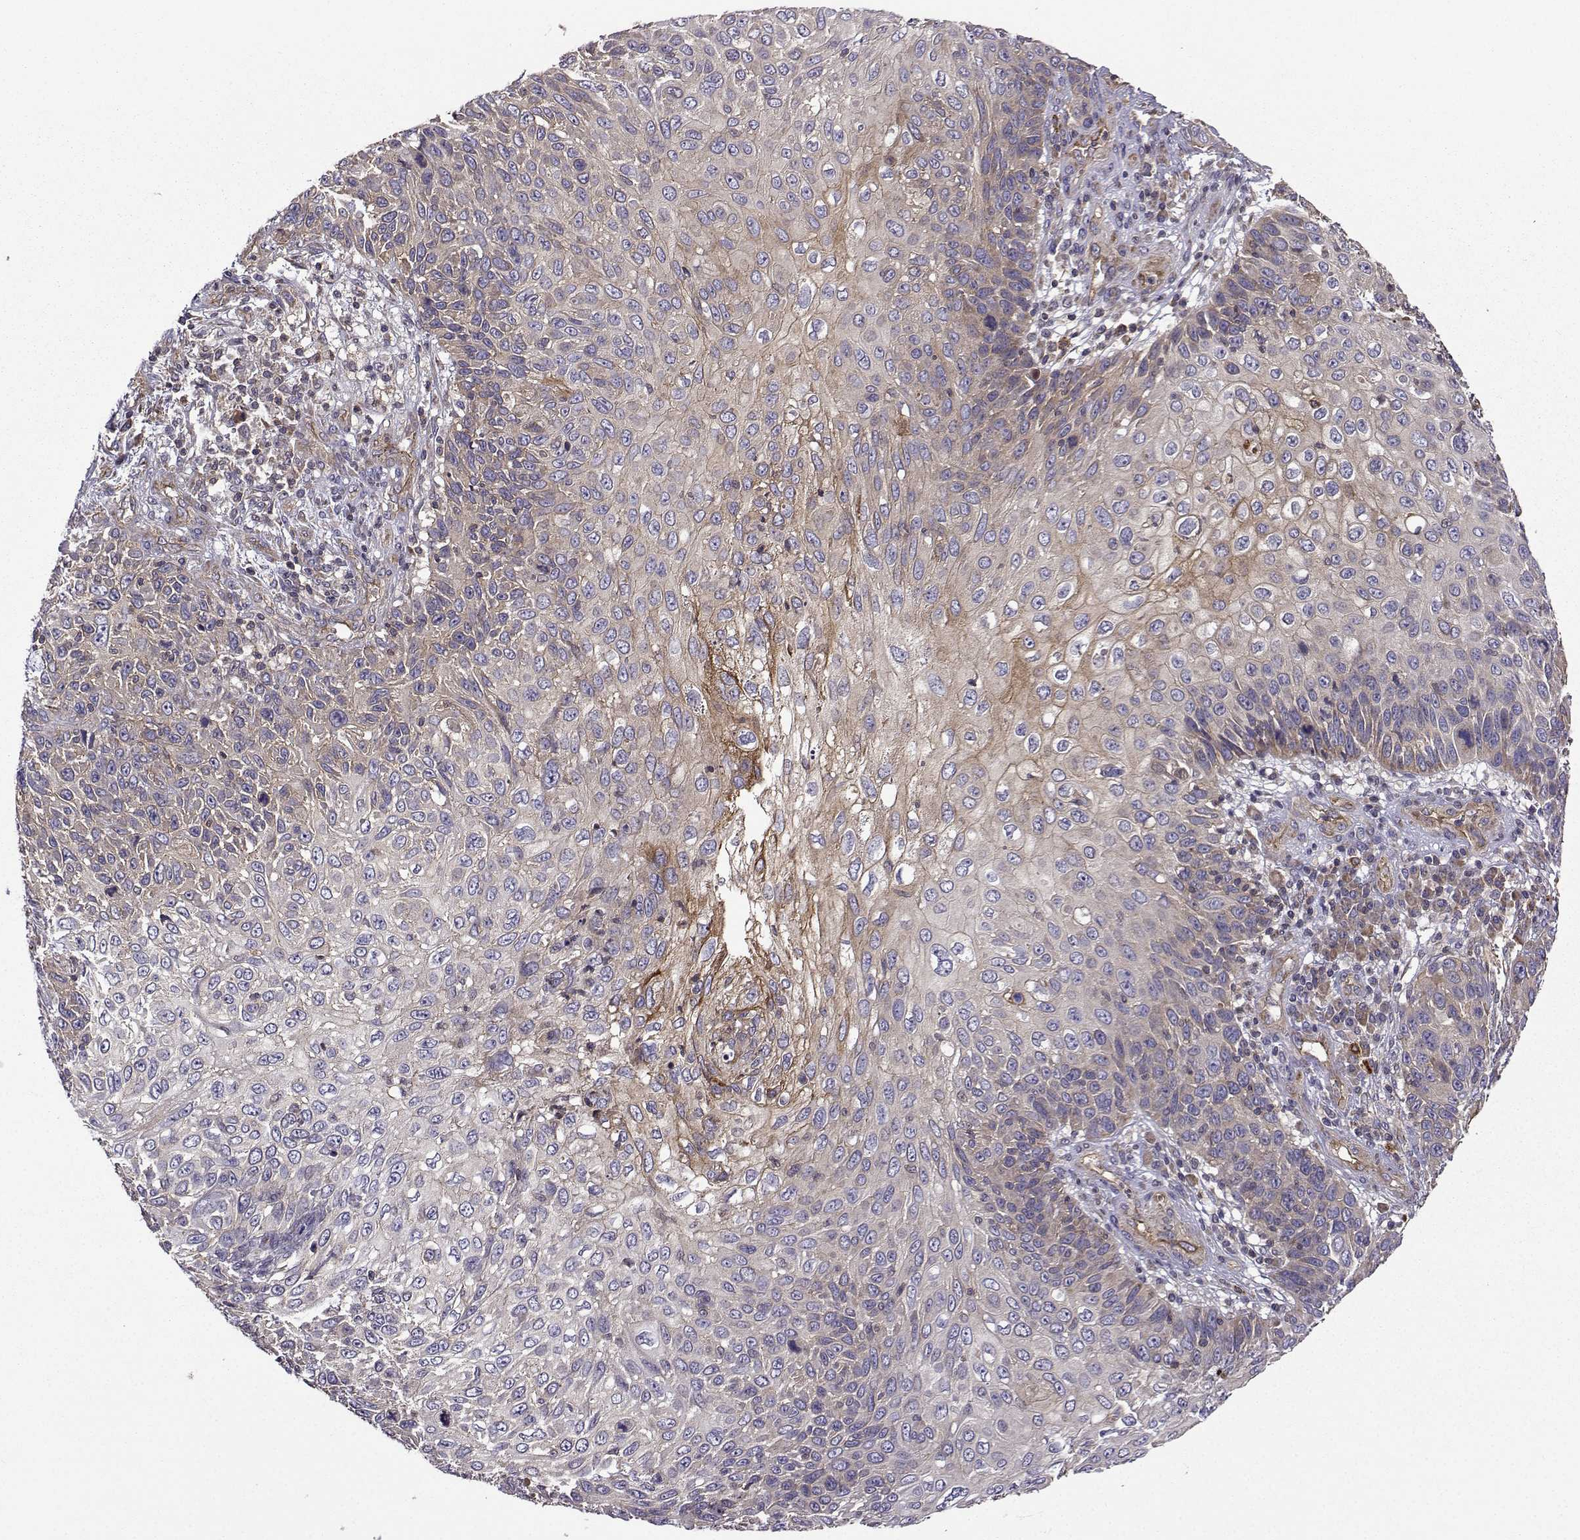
{"staining": {"intensity": "strong", "quantity": "<25%", "location": "cytoplasmic/membranous"}, "tissue": "skin cancer", "cell_type": "Tumor cells", "image_type": "cancer", "snomed": [{"axis": "morphology", "description": "Squamous cell carcinoma, NOS"}, {"axis": "topography", "description": "Skin"}], "caption": "A micrograph of human skin squamous cell carcinoma stained for a protein reveals strong cytoplasmic/membranous brown staining in tumor cells. (DAB (3,3'-diaminobenzidine) IHC, brown staining for protein, blue staining for nuclei).", "gene": "ITGB8", "patient": {"sex": "male", "age": 92}}